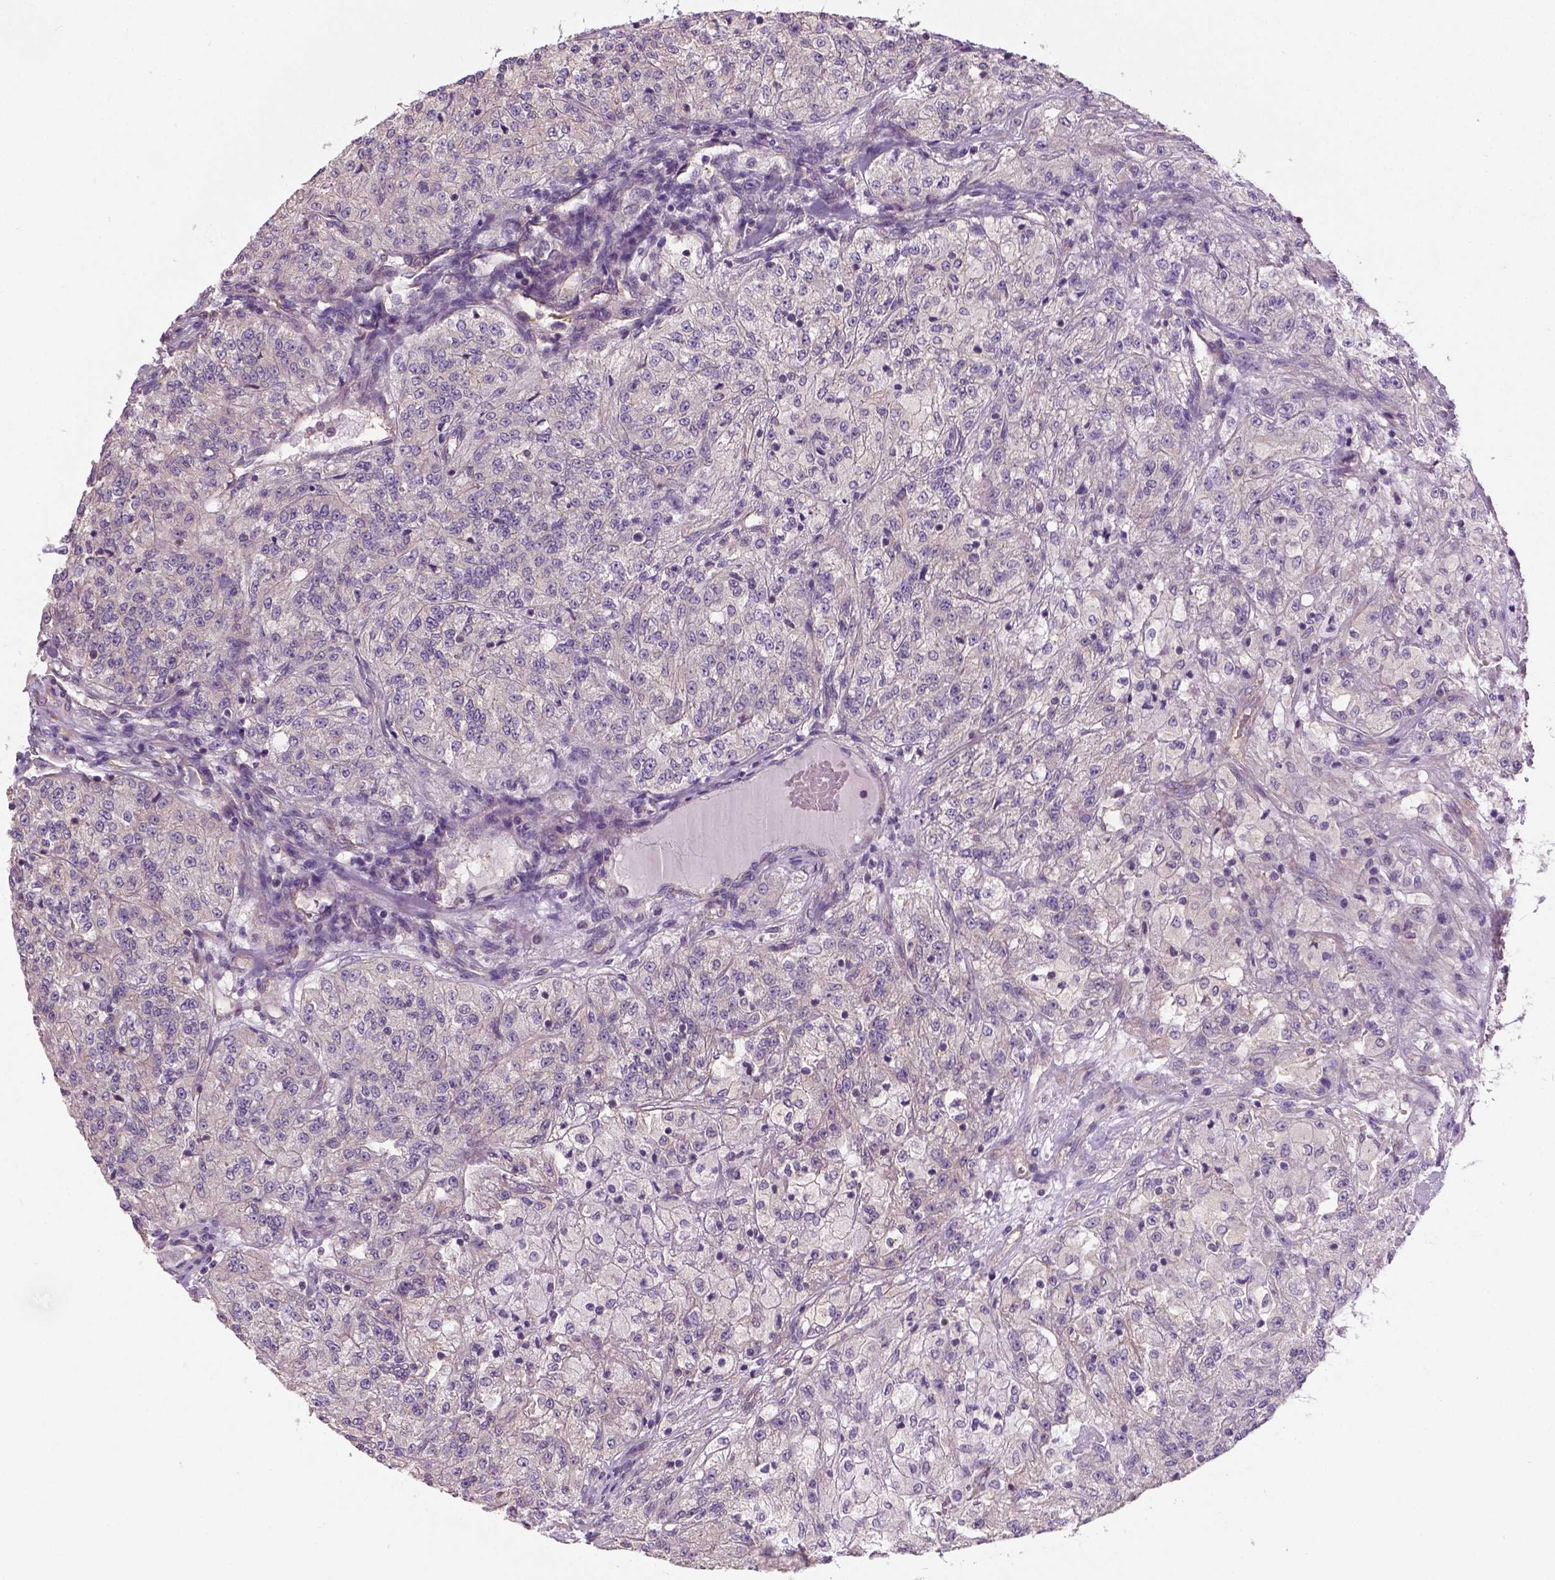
{"staining": {"intensity": "weak", "quantity": "25%-75%", "location": "cytoplasmic/membranous"}, "tissue": "renal cancer", "cell_type": "Tumor cells", "image_type": "cancer", "snomed": [{"axis": "morphology", "description": "Adenocarcinoma, NOS"}, {"axis": "topography", "description": "Kidney"}], "caption": "Weak cytoplasmic/membranous expression is present in approximately 25%-75% of tumor cells in renal cancer. (Brightfield microscopy of DAB IHC at high magnification).", "gene": "CRACR2A", "patient": {"sex": "female", "age": 63}}